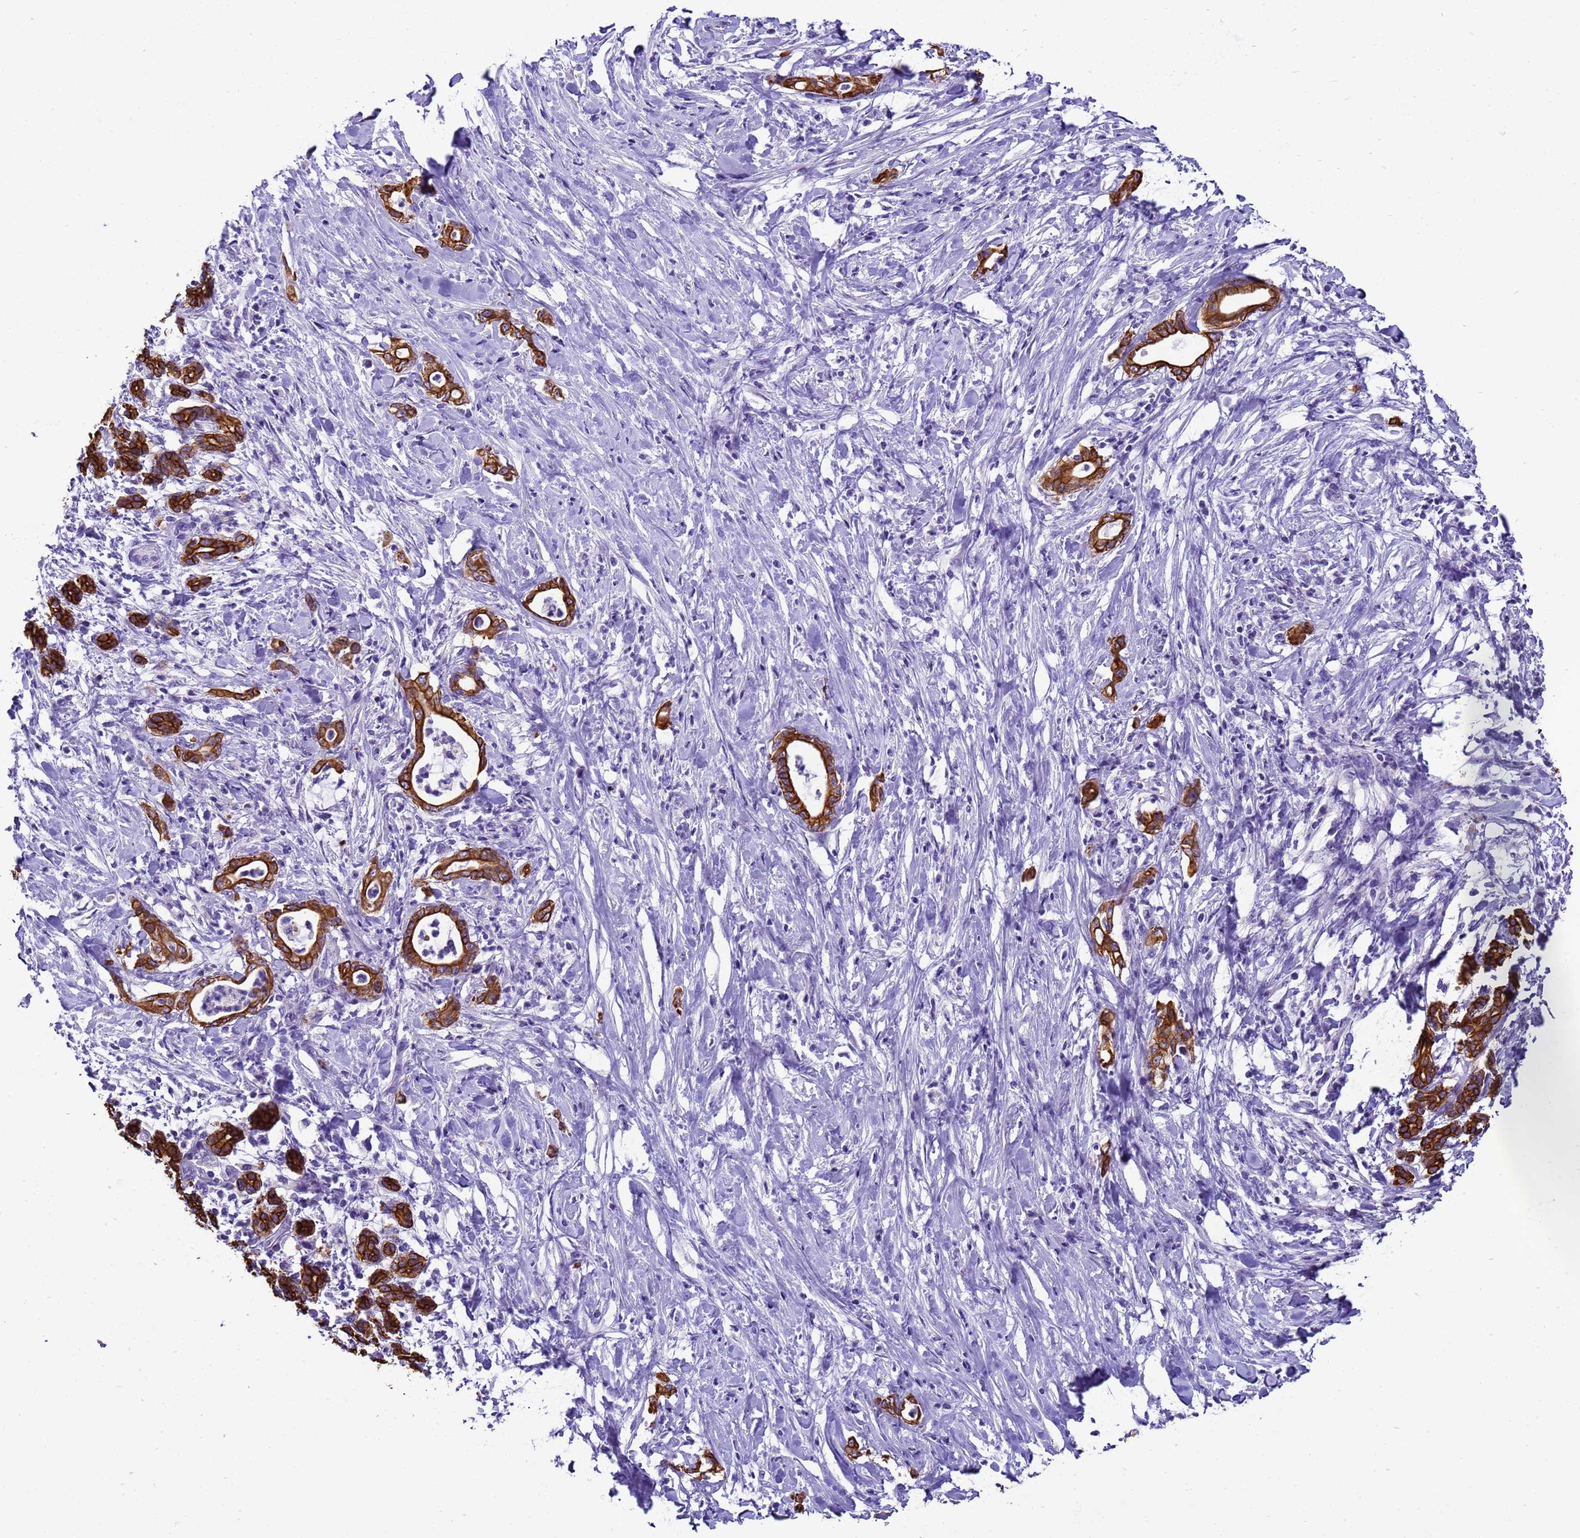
{"staining": {"intensity": "strong", "quantity": ">75%", "location": "cytoplasmic/membranous"}, "tissue": "pancreatic cancer", "cell_type": "Tumor cells", "image_type": "cancer", "snomed": [{"axis": "morphology", "description": "Normal tissue, NOS"}, {"axis": "morphology", "description": "Adenocarcinoma, NOS"}, {"axis": "topography", "description": "Pancreas"}], "caption": "Human pancreatic cancer stained with a protein marker shows strong staining in tumor cells.", "gene": "PIEZO2", "patient": {"sex": "female", "age": 55}}